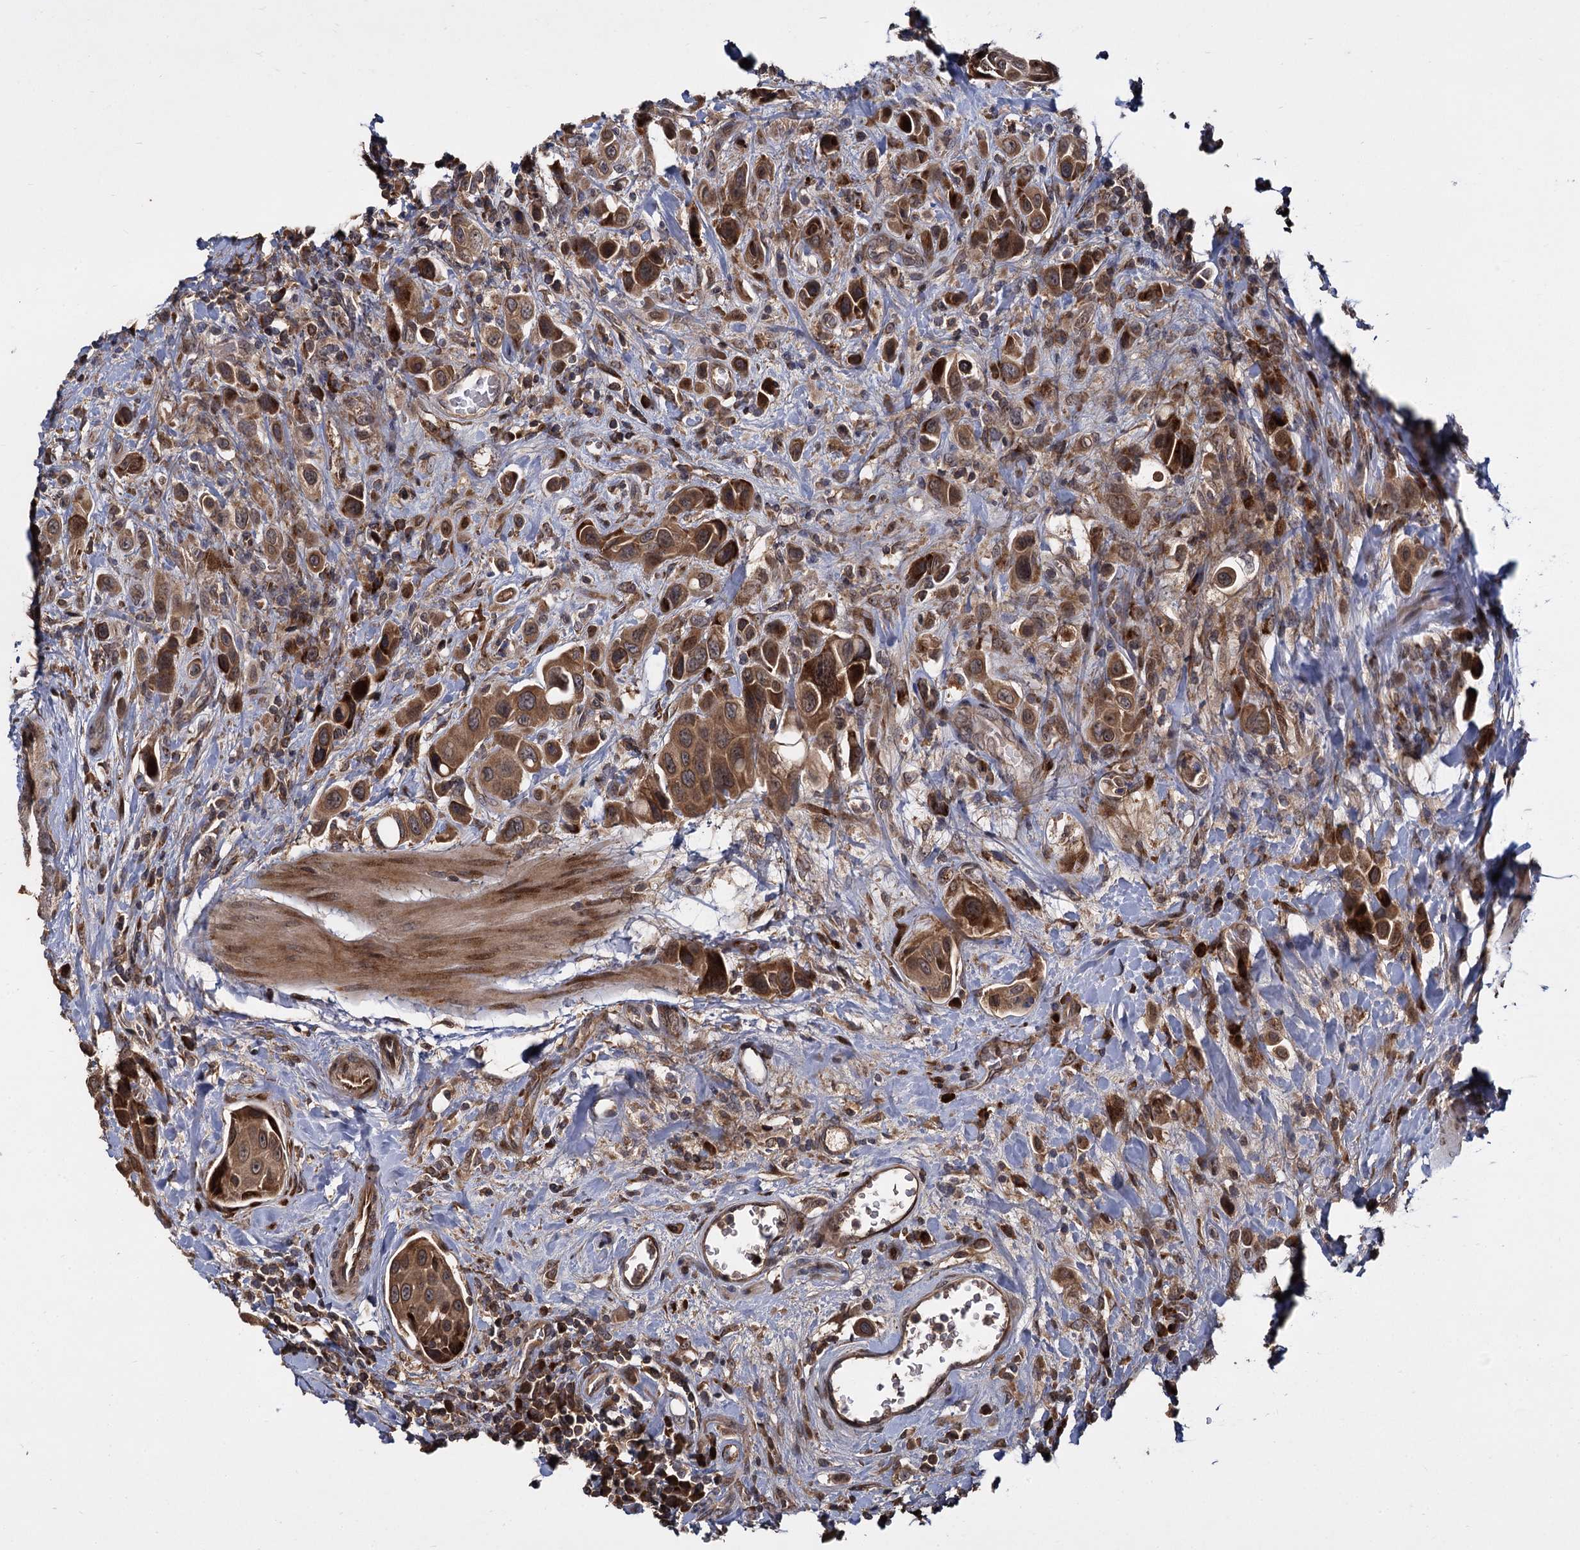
{"staining": {"intensity": "moderate", "quantity": ">75%", "location": "cytoplasmic/membranous"}, "tissue": "urothelial cancer", "cell_type": "Tumor cells", "image_type": "cancer", "snomed": [{"axis": "morphology", "description": "Urothelial carcinoma, High grade"}, {"axis": "topography", "description": "Urinary bladder"}], "caption": "There is medium levels of moderate cytoplasmic/membranous positivity in tumor cells of urothelial cancer, as demonstrated by immunohistochemical staining (brown color).", "gene": "INPPL1", "patient": {"sex": "male", "age": 50}}